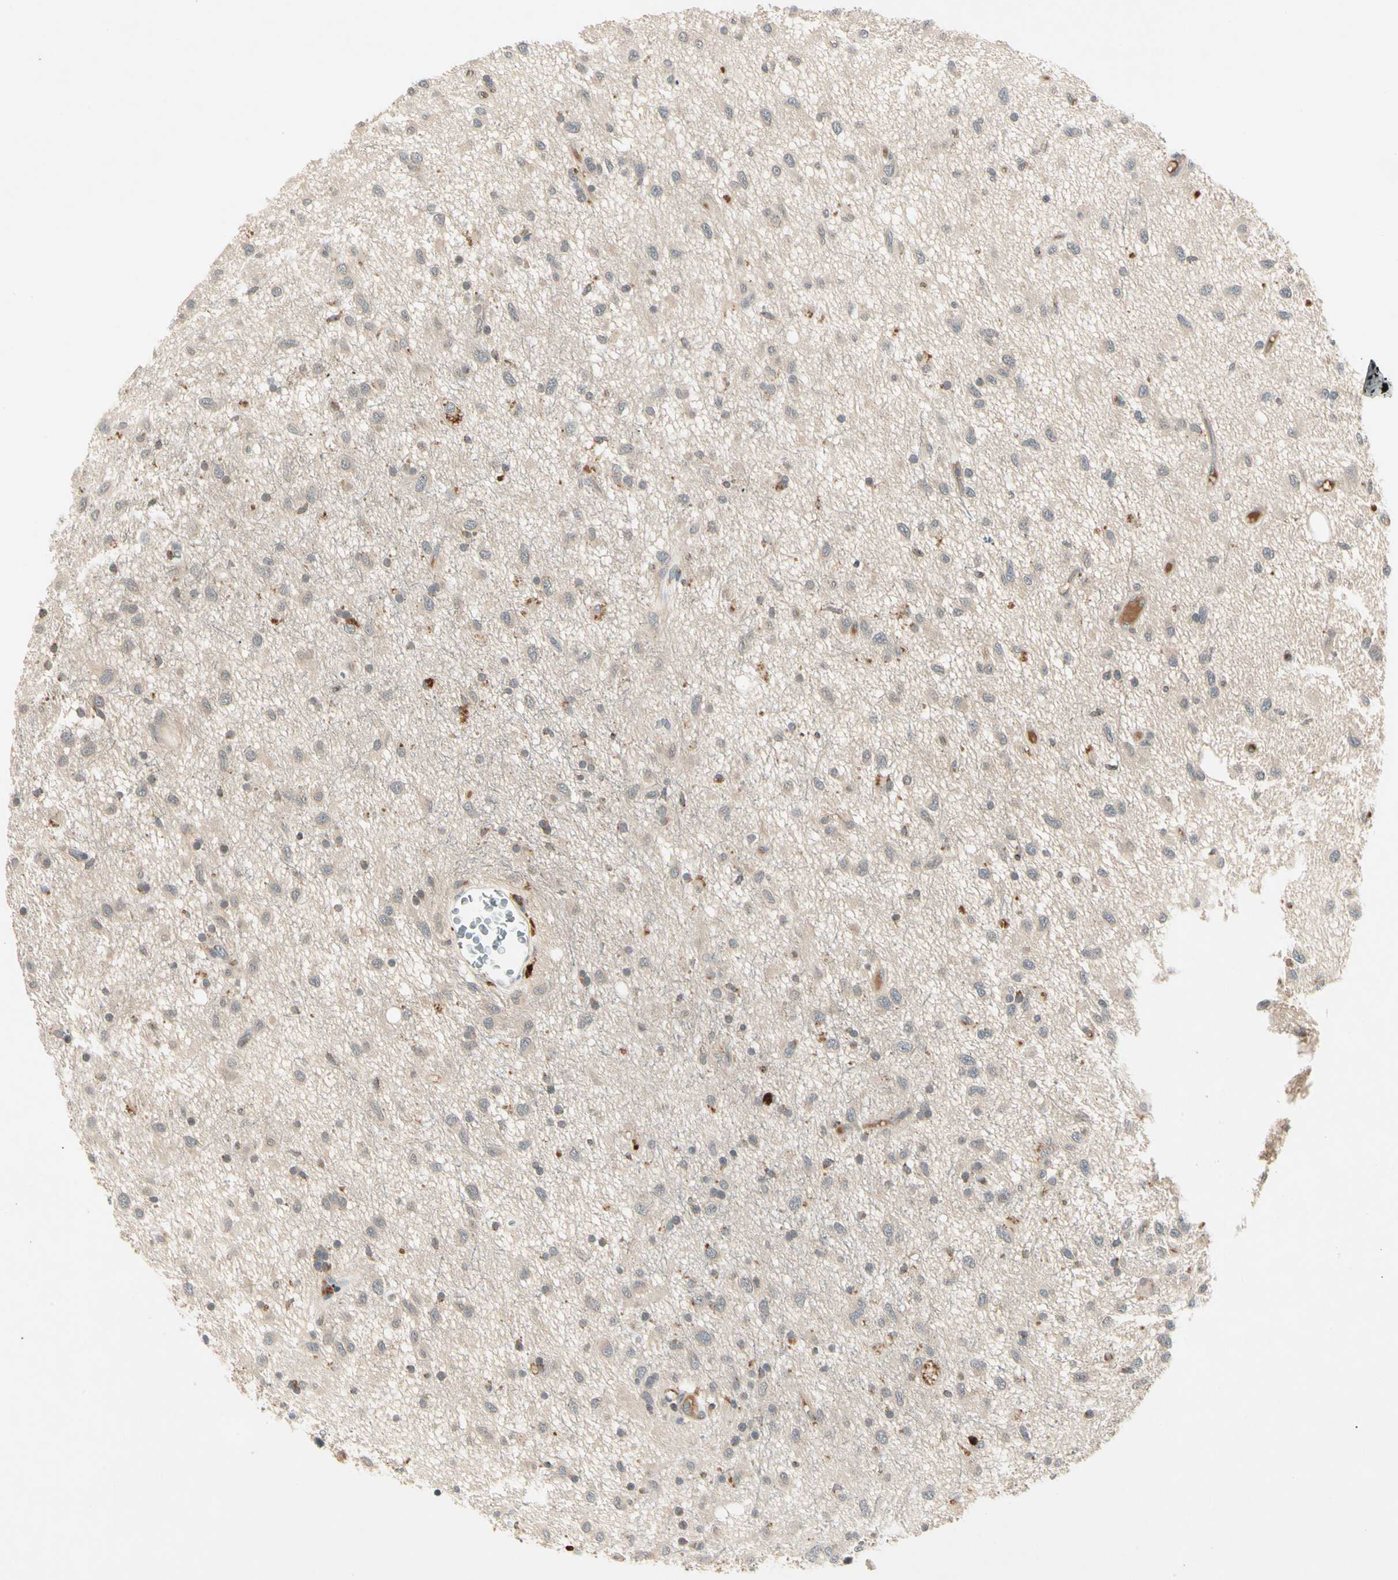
{"staining": {"intensity": "negative", "quantity": "none", "location": "none"}, "tissue": "glioma", "cell_type": "Tumor cells", "image_type": "cancer", "snomed": [{"axis": "morphology", "description": "Glioma, malignant, Low grade"}, {"axis": "topography", "description": "Brain"}], "caption": "A high-resolution photomicrograph shows immunohistochemistry (IHC) staining of glioma, which demonstrates no significant staining in tumor cells.", "gene": "CCL4", "patient": {"sex": "male", "age": 77}}